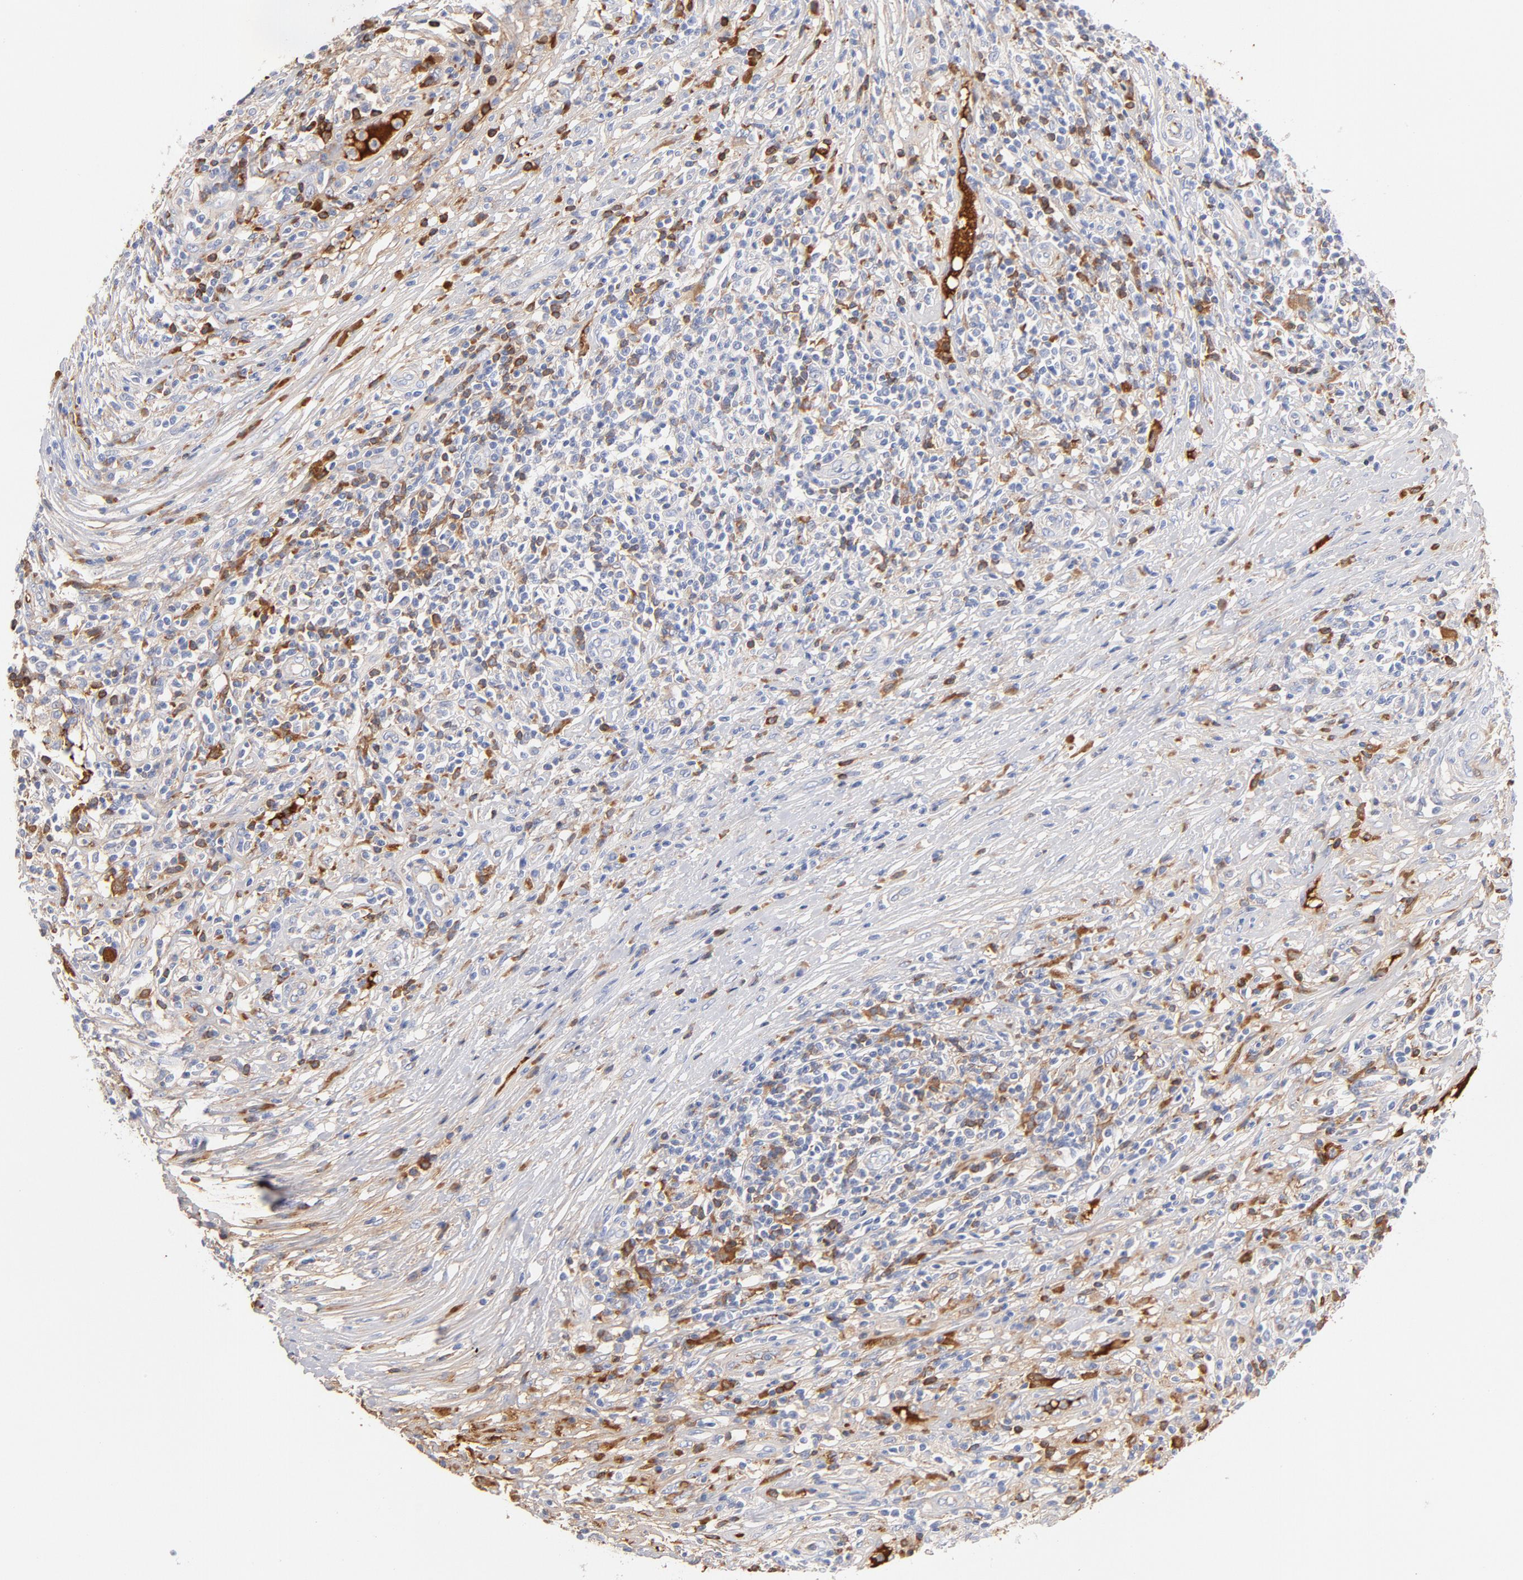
{"staining": {"intensity": "moderate", "quantity": "<25%", "location": "cytoplasmic/membranous"}, "tissue": "lymphoma", "cell_type": "Tumor cells", "image_type": "cancer", "snomed": [{"axis": "morphology", "description": "Malignant lymphoma, non-Hodgkin's type, High grade"}, {"axis": "topography", "description": "Lymph node"}], "caption": "IHC image of malignant lymphoma, non-Hodgkin's type (high-grade) stained for a protein (brown), which demonstrates low levels of moderate cytoplasmic/membranous positivity in about <25% of tumor cells.", "gene": "C3", "patient": {"sex": "female", "age": 84}}